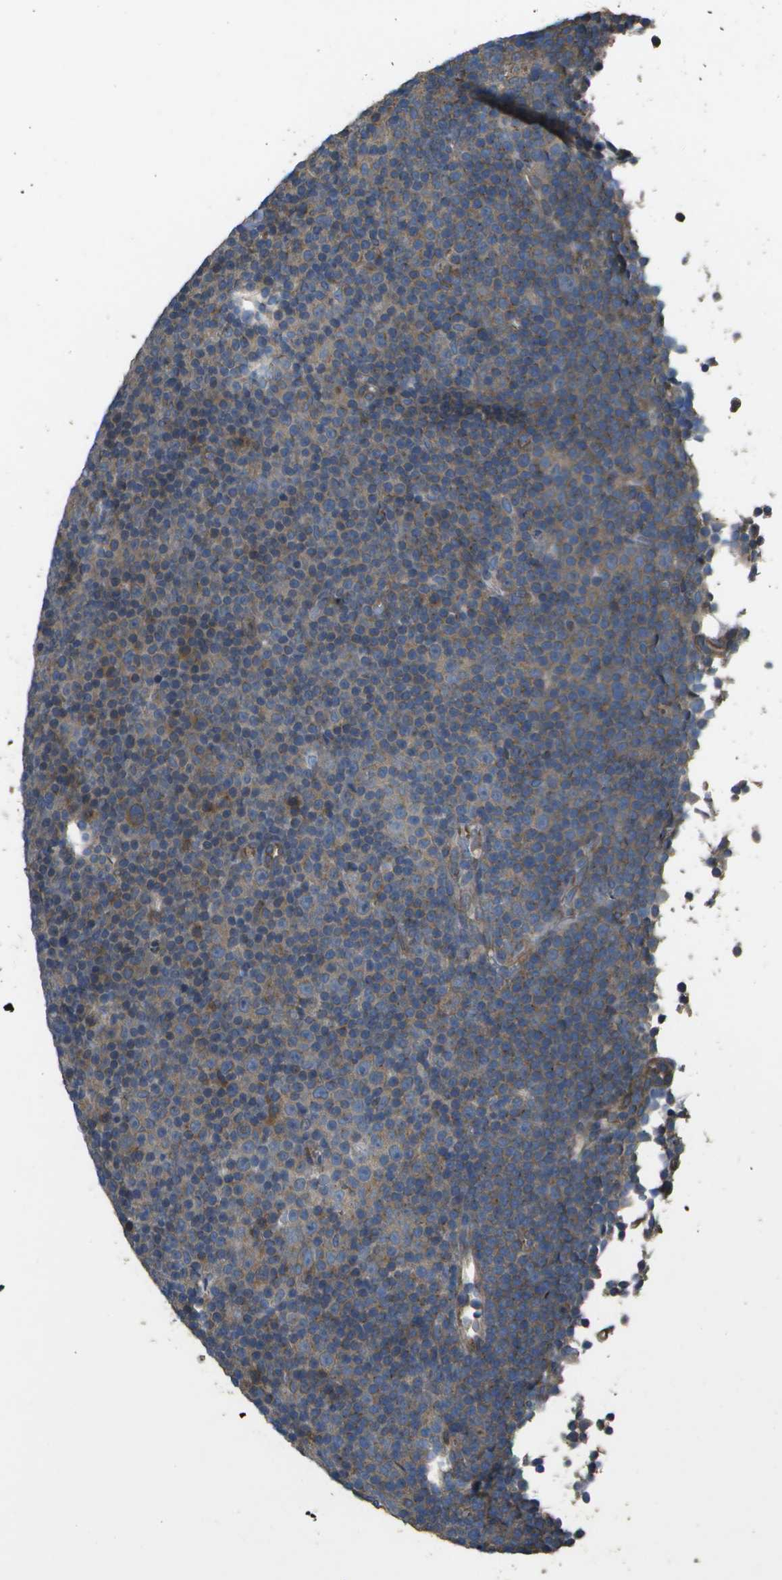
{"staining": {"intensity": "weak", "quantity": "25%-75%", "location": "cytoplasmic/membranous"}, "tissue": "lymphoma", "cell_type": "Tumor cells", "image_type": "cancer", "snomed": [{"axis": "morphology", "description": "Malignant lymphoma, non-Hodgkin's type, Low grade"}, {"axis": "topography", "description": "Lymph node"}], "caption": "This is an image of IHC staining of lymphoma, which shows weak positivity in the cytoplasmic/membranous of tumor cells.", "gene": "CLNS1A", "patient": {"sex": "female", "age": 67}}